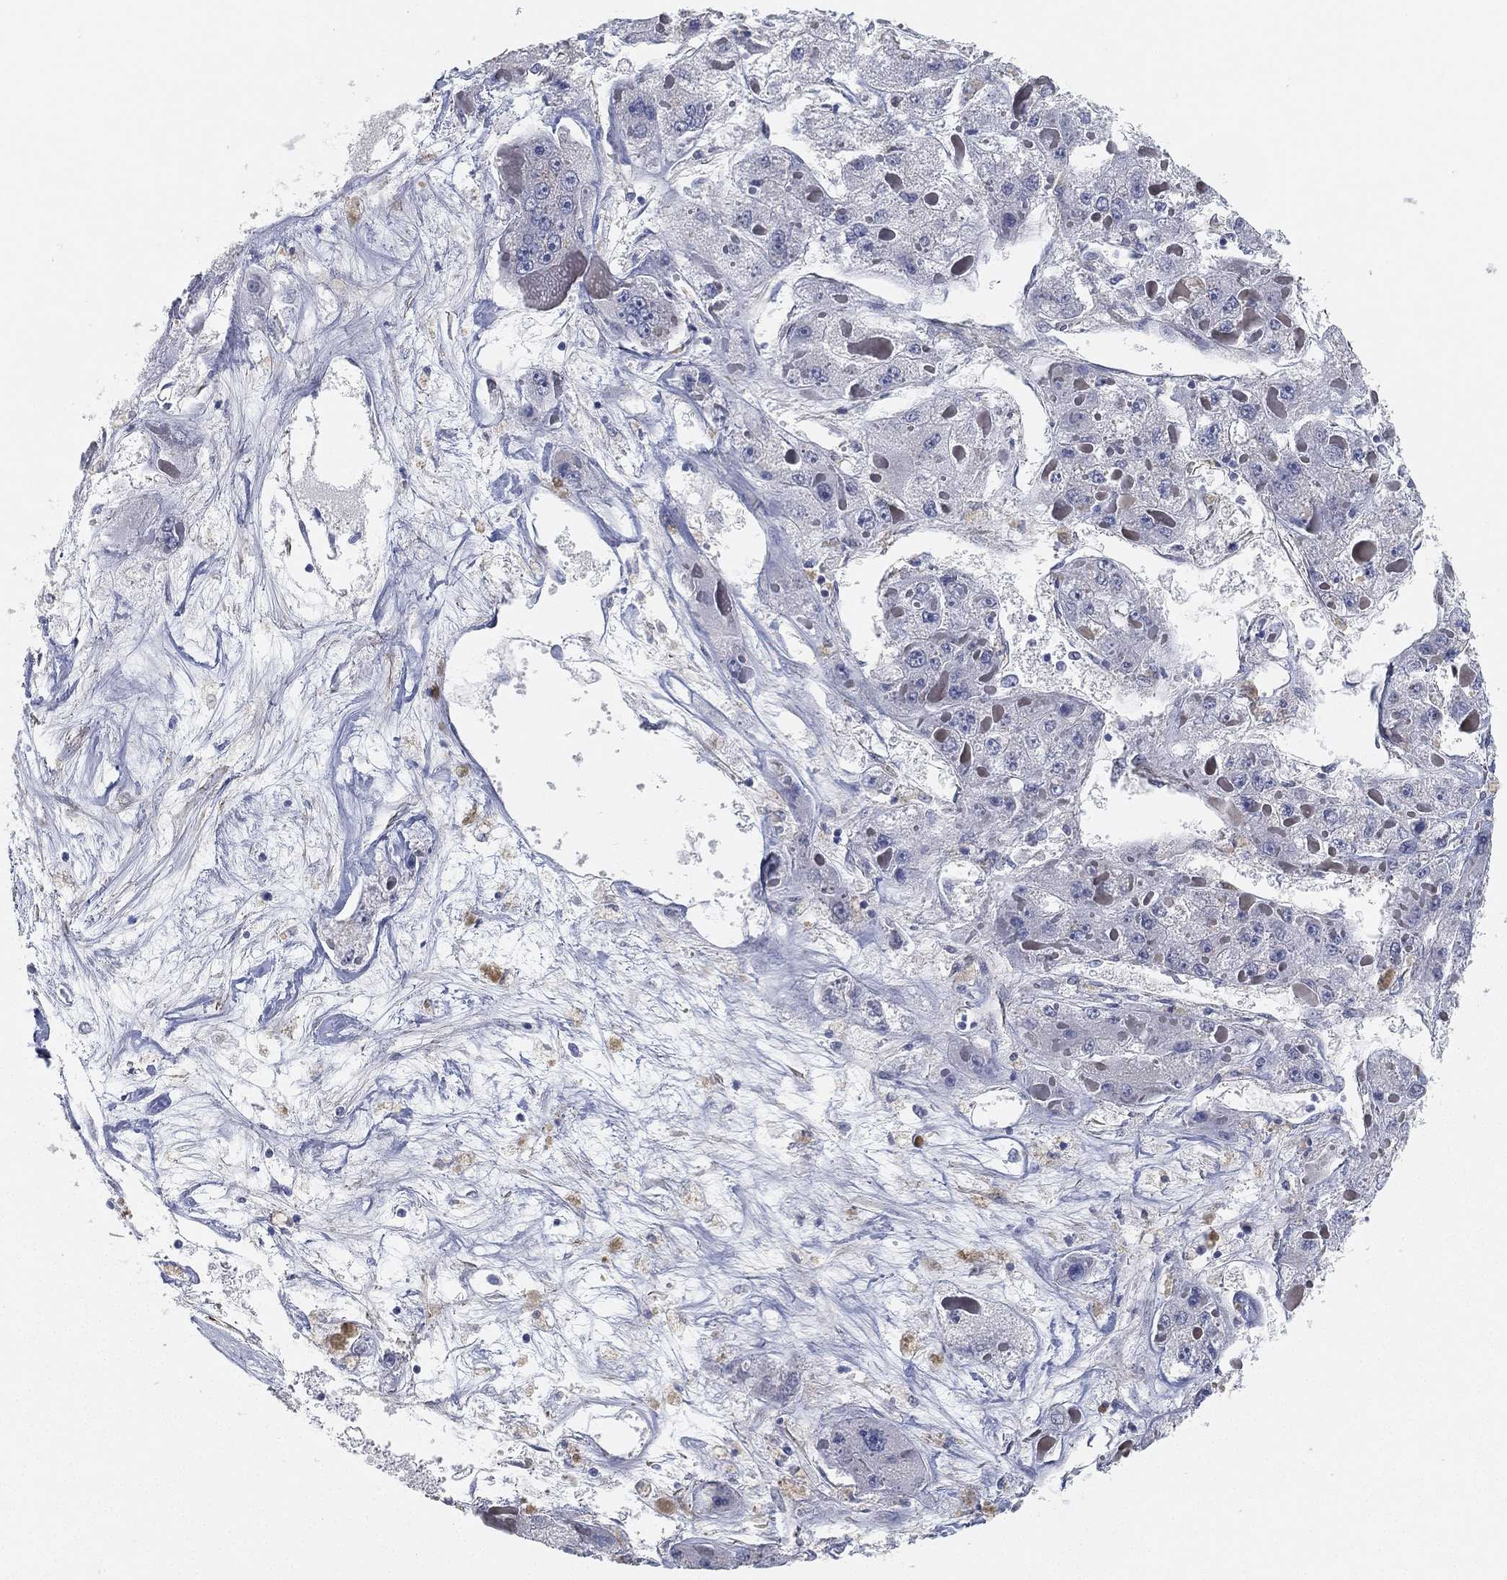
{"staining": {"intensity": "negative", "quantity": "none", "location": "none"}, "tissue": "liver cancer", "cell_type": "Tumor cells", "image_type": "cancer", "snomed": [{"axis": "morphology", "description": "Carcinoma, Hepatocellular, NOS"}, {"axis": "topography", "description": "Liver"}], "caption": "IHC of liver cancer (hepatocellular carcinoma) reveals no expression in tumor cells.", "gene": "GPR61", "patient": {"sex": "female", "age": 73}}